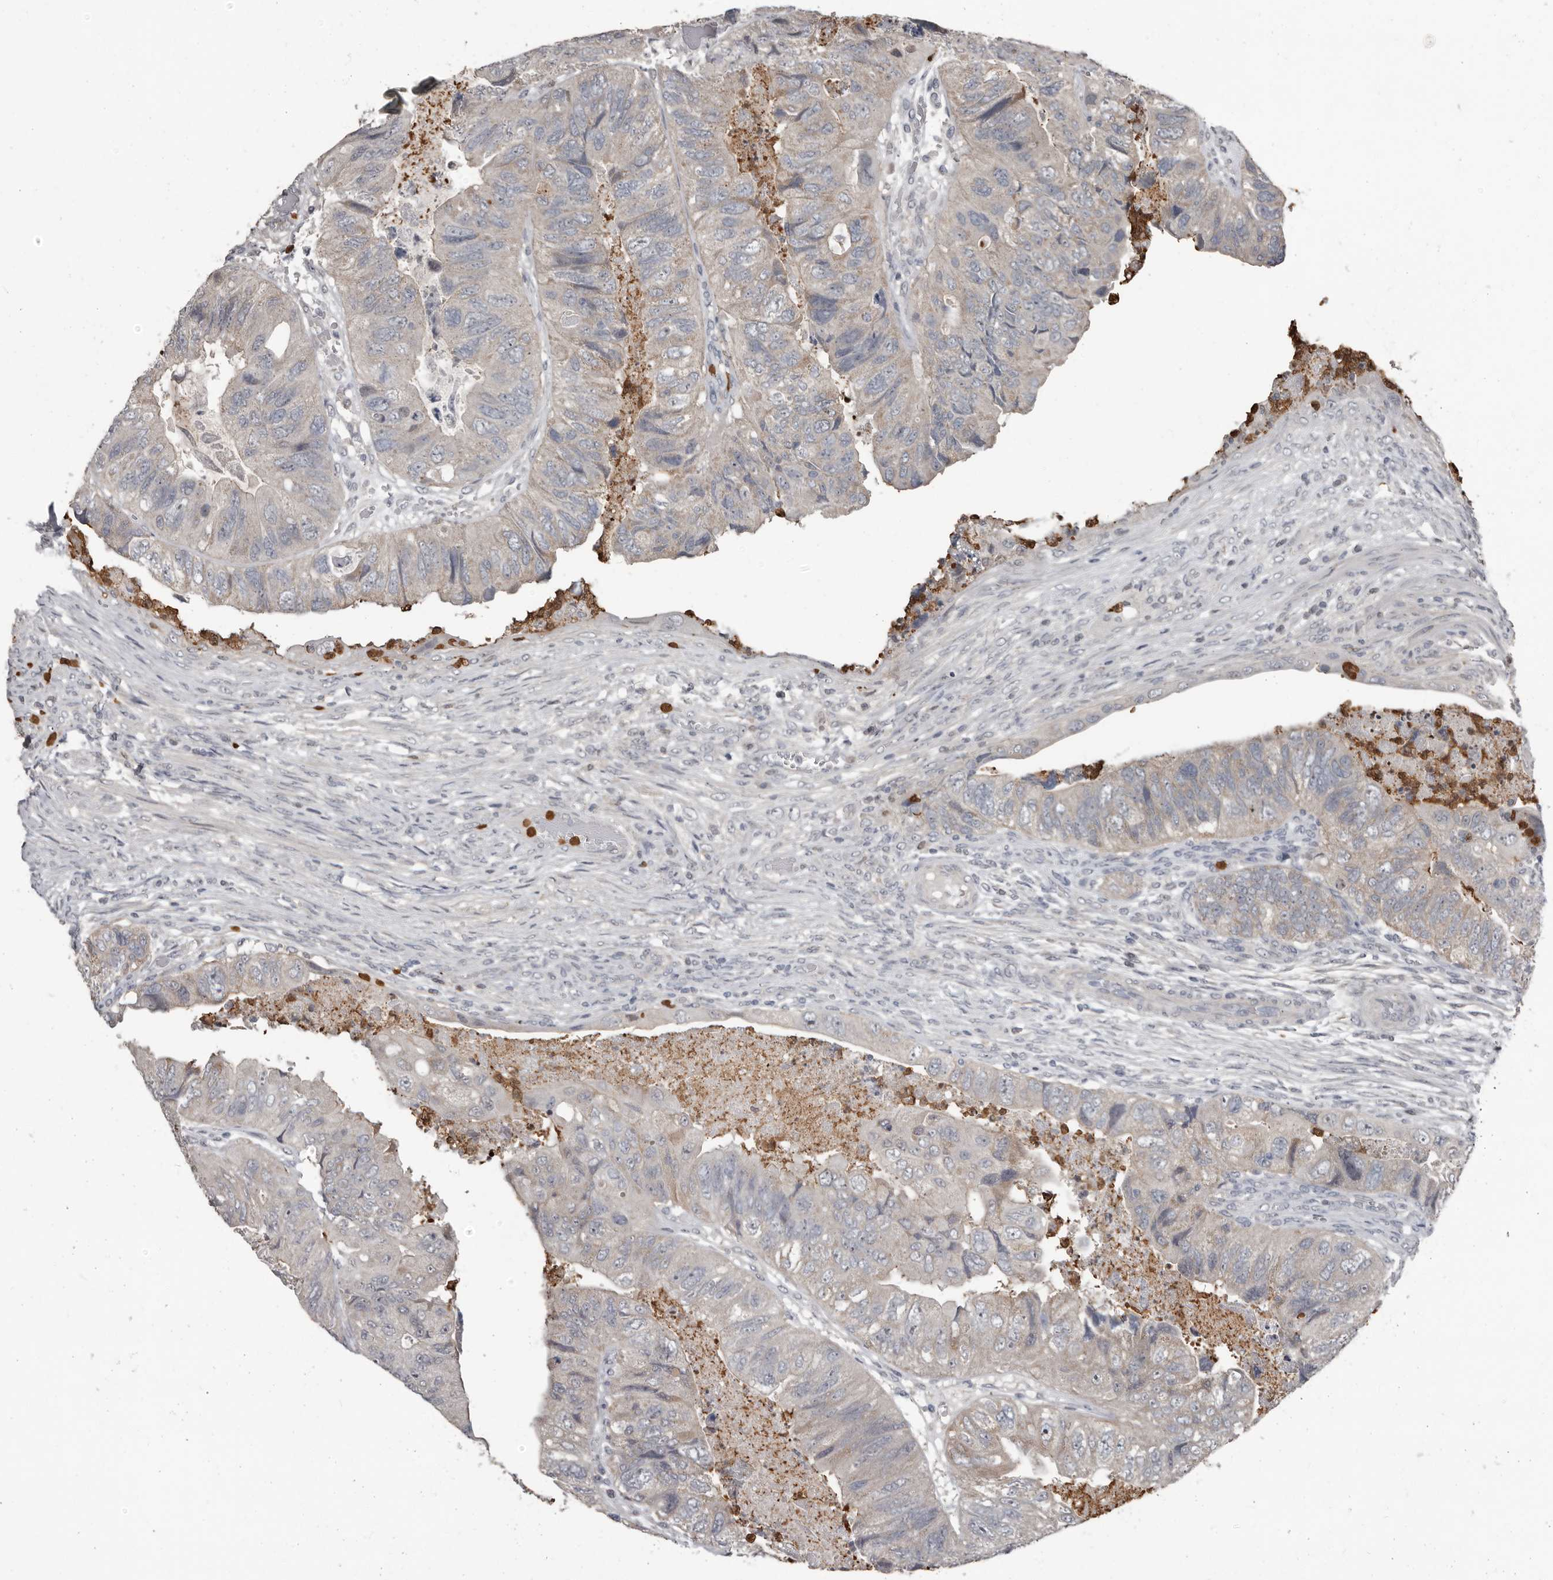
{"staining": {"intensity": "negative", "quantity": "none", "location": "none"}, "tissue": "colorectal cancer", "cell_type": "Tumor cells", "image_type": "cancer", "snomed": [{"axis": "morphology", "description": "Adenocarcinoma, NOS"}, {"axis": "topography", "description": "Rectum"}], "caption": "Immunohistochemistry histopathology image of neoplastic tissue: colorectal cancer (adenocarcinoma) stained with DAB (3,3'-diaminobenzidine) shows no significant protein expression in tumor cells. Nuclei are stained in blue.", "gene": "GPR157", "patient": {"sex": "male", "age": 63}}